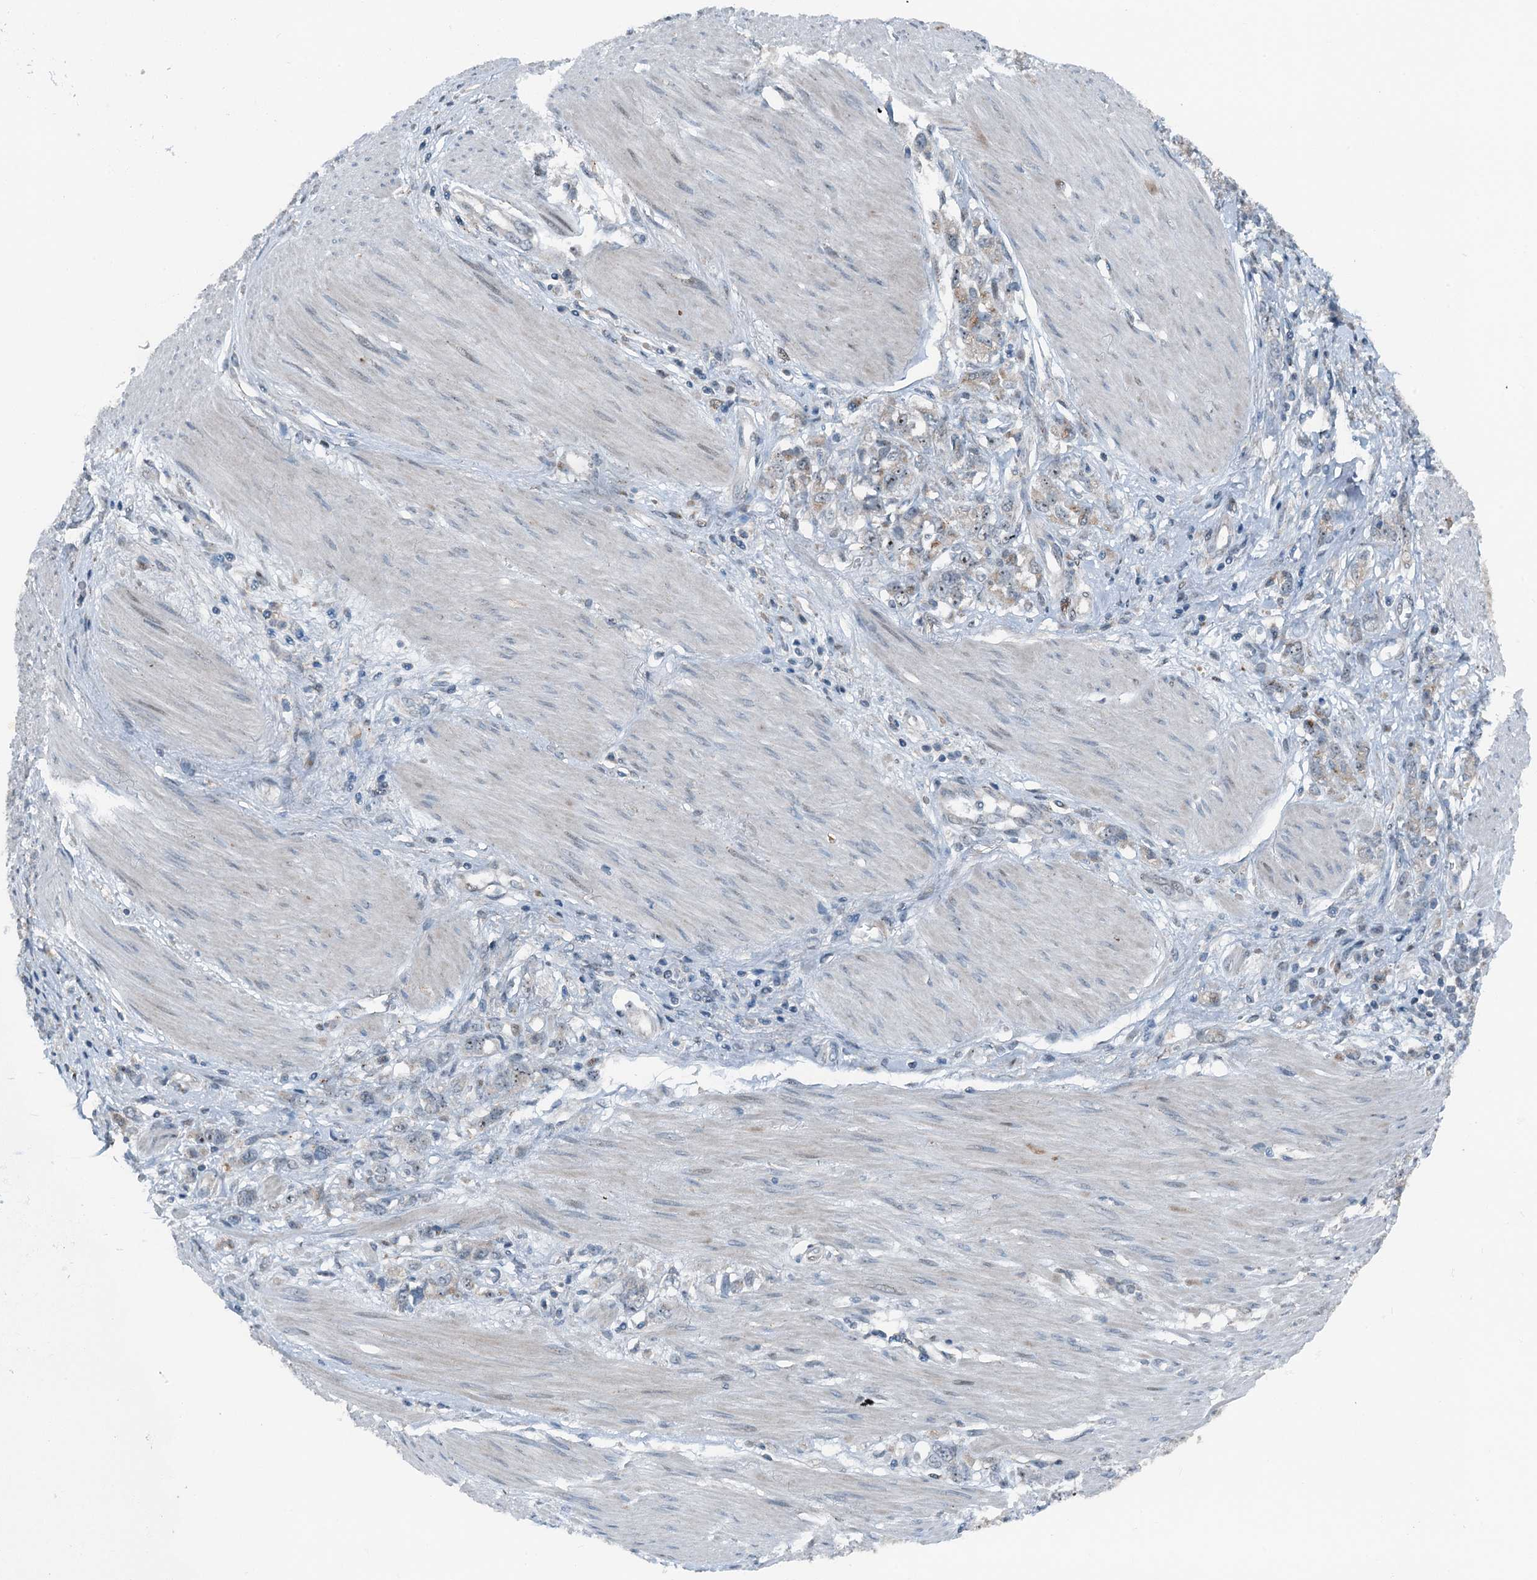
{"staining": {"intensity": "weak", "quantity": "<25%", "location": "cytoplasmic/membranous"}, "tissue": "stomach cancer", "cell_type": "Tumor cells", "image_type": "cancer", "snomed": [{"axis": "morphology", "description": "Adenocarcinoma, NOS"}, {"axis": "topography", "description": "Stomach"}], "caption": "Immunohistochemistry histopathology image of neoplastic tissue: human stomach cancer stained with DAB reveals no significant protein expression in tumor cells.", "gene": "BMERB1", "patient": {"sex": "female", "age": 76}}